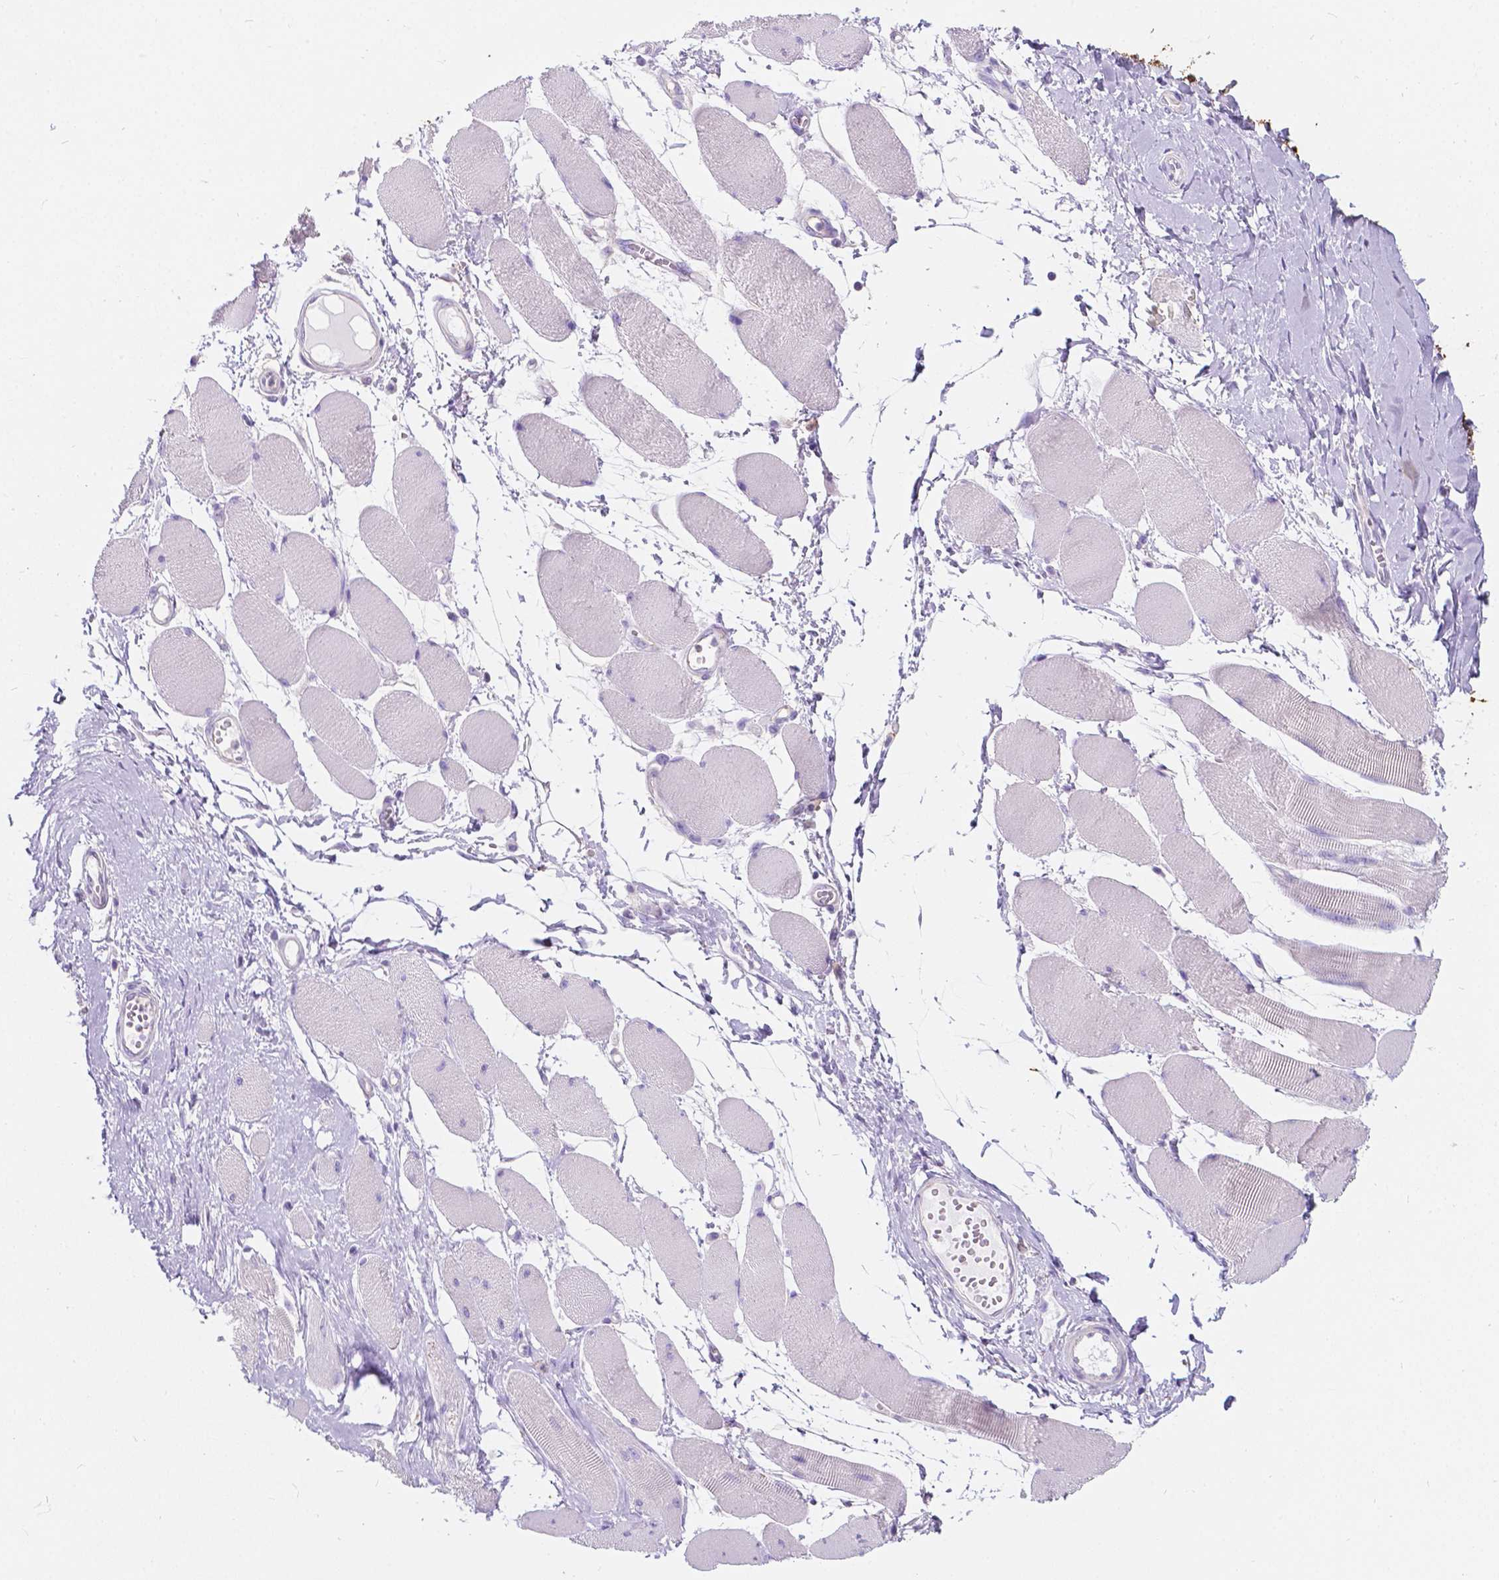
{"staining": {"intensity": "negative", "quantity": "none", "location": "none"}, "tissue": "skeletal muscle", "cell_type": "Myocytes", "image_type": "normal", "snomed": [{"axis": "morphology", "description": "Normal tissue, NOS"}, {"axis": "topography", "description": "Skeletal muscle"}], "caption": "Protein analysis of unremarkable skeletal muscle displays no significant expression in myocytes. The staining is performed using DAB (3,3'-diaminobenzidine) brown chromogen with nuclei counter-stained in using hematoxylin.", "gene": "GNAO1", "patient": {"sex": "female", "age": 75}}